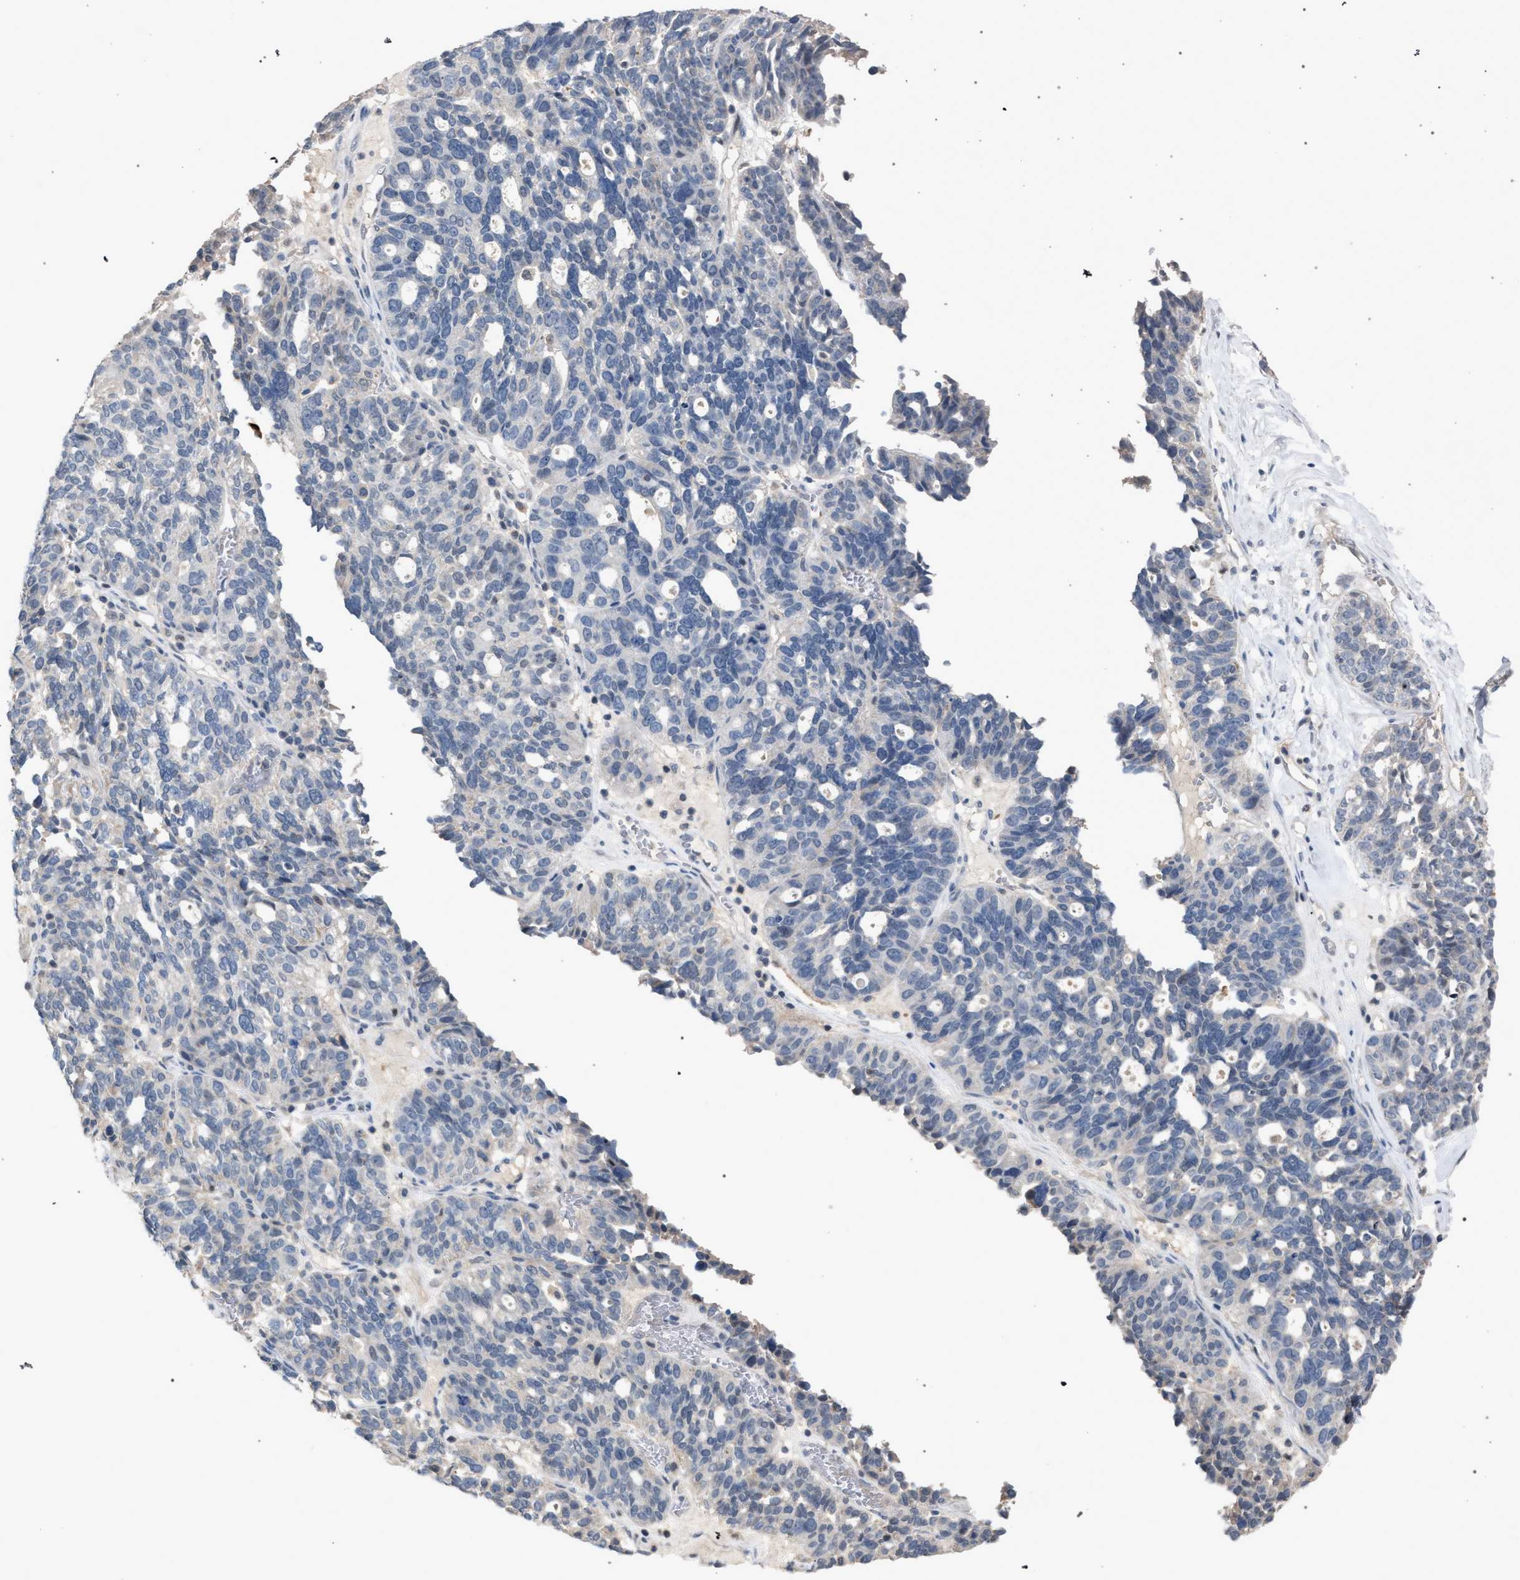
{"staining": {"intensity": "negative", "quantity": "none", "location": "none"}, "tissue": "ovarian cancer", "cell_type": "Tumor cells", "image_type": "cancer", "snomed": [{"axis": "morphology", "description": "Cystadenocarcinoma, serous, NOS"}, {"axis": "topography", "description": "Ovary"}], "caption": "Immunohistochemical staining of ovarian cancer reveals no significant expression in tumor cells.", "gene": "TECPR1", "patient": {"sex": "female", "age": 59}}